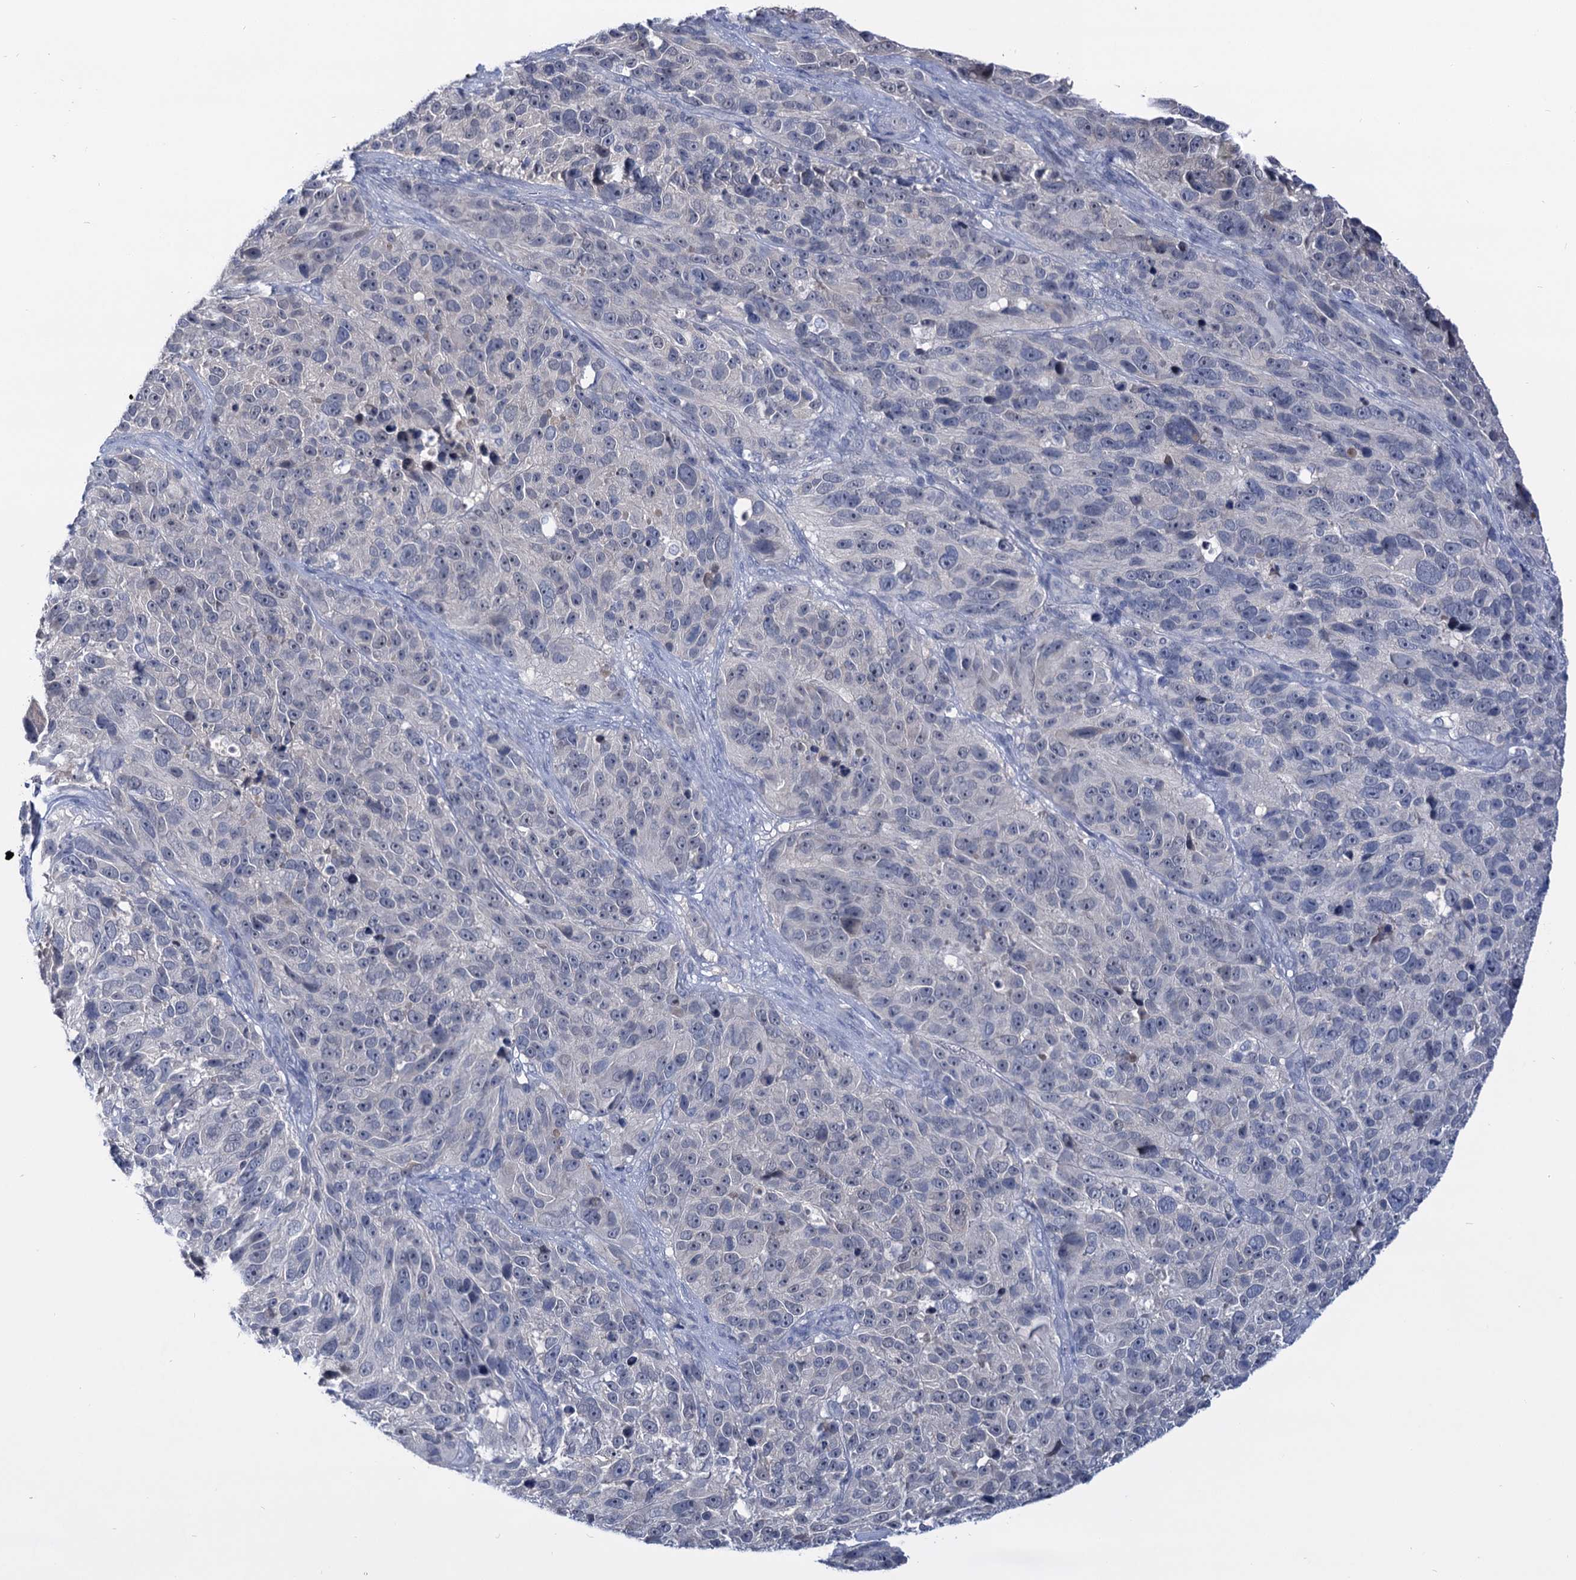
{"staining": {"intensity": "negative", "quantity": "none", "location": "none"}, "tissue": "melanoma", "cell_type": "Tumor cells", "image_type": "cancer", "snomed": [{"axis": "morphology", "description": "Malignant melanoma, NOS"}, {"axis": "topography", "description": "Skin"}], "caption": "DAB (3,3'-diaminobenzidine) immunohistochemical staining of melanoma demonstrates no significant staining in tumor cells.", "gene": "ANKRD42", "patient": {"sex": "male", "age": 84}}